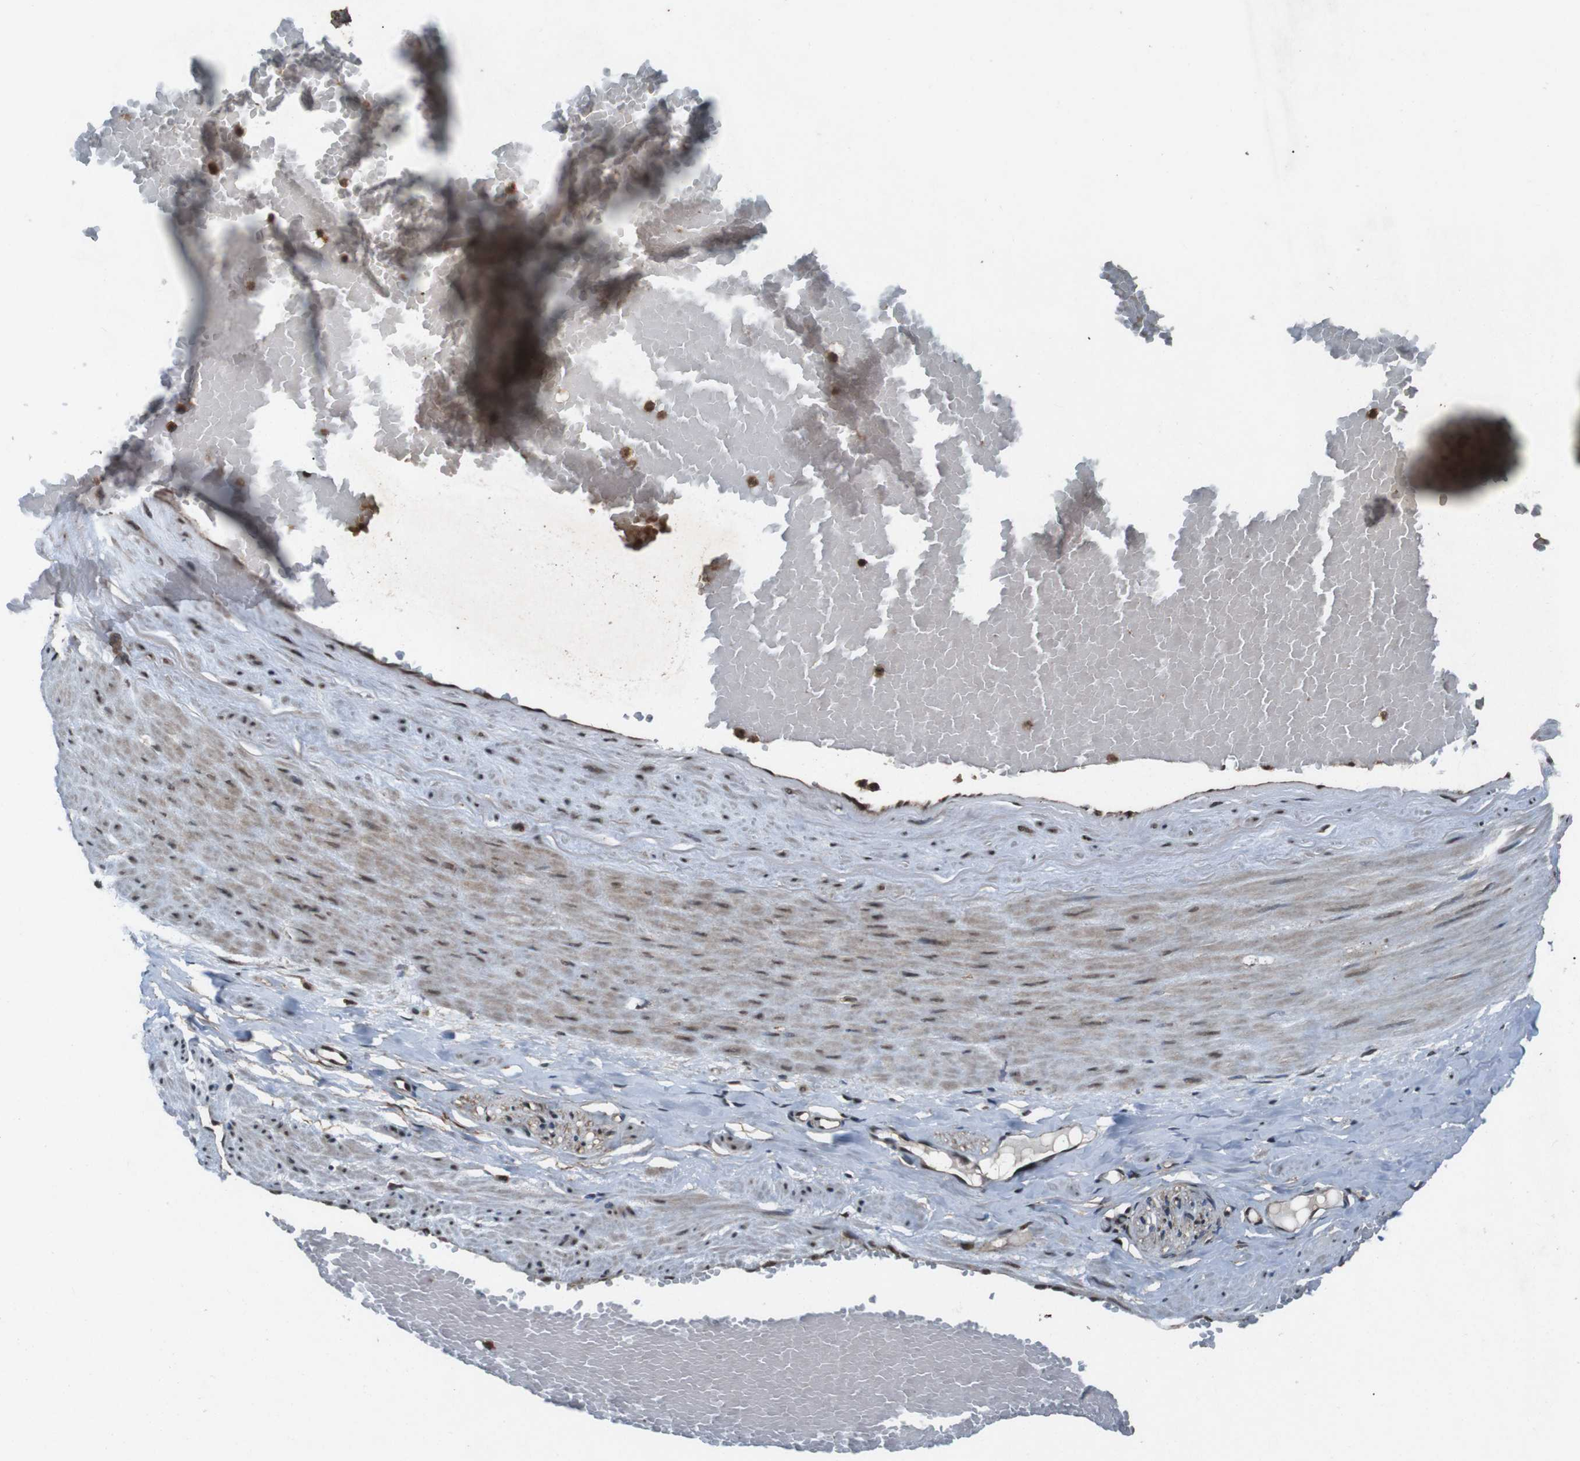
{"staining": {"intensity": "moderate", "quantity": ">75%", "location": "nuclear"}, "tissue": "adipose tissue", "cell_type": "Adipocytes", "image_type": "normal", "snomed": [{"axis": "morphology", "description": "Normal tissue, NOS"}, {"axis": "topography", "description": "Soft tissue"}, {"axis": "topography", "description": "Vascular tissue"}], "caption": "An image showing moderate nuclear positivity in approximately >75% of adipocytes in unremarkable adipose tissue, as visualized by brown immunohistochemical staining.", "gene": "NR4A2", "patient": {"sex": "female", "age": 35}}